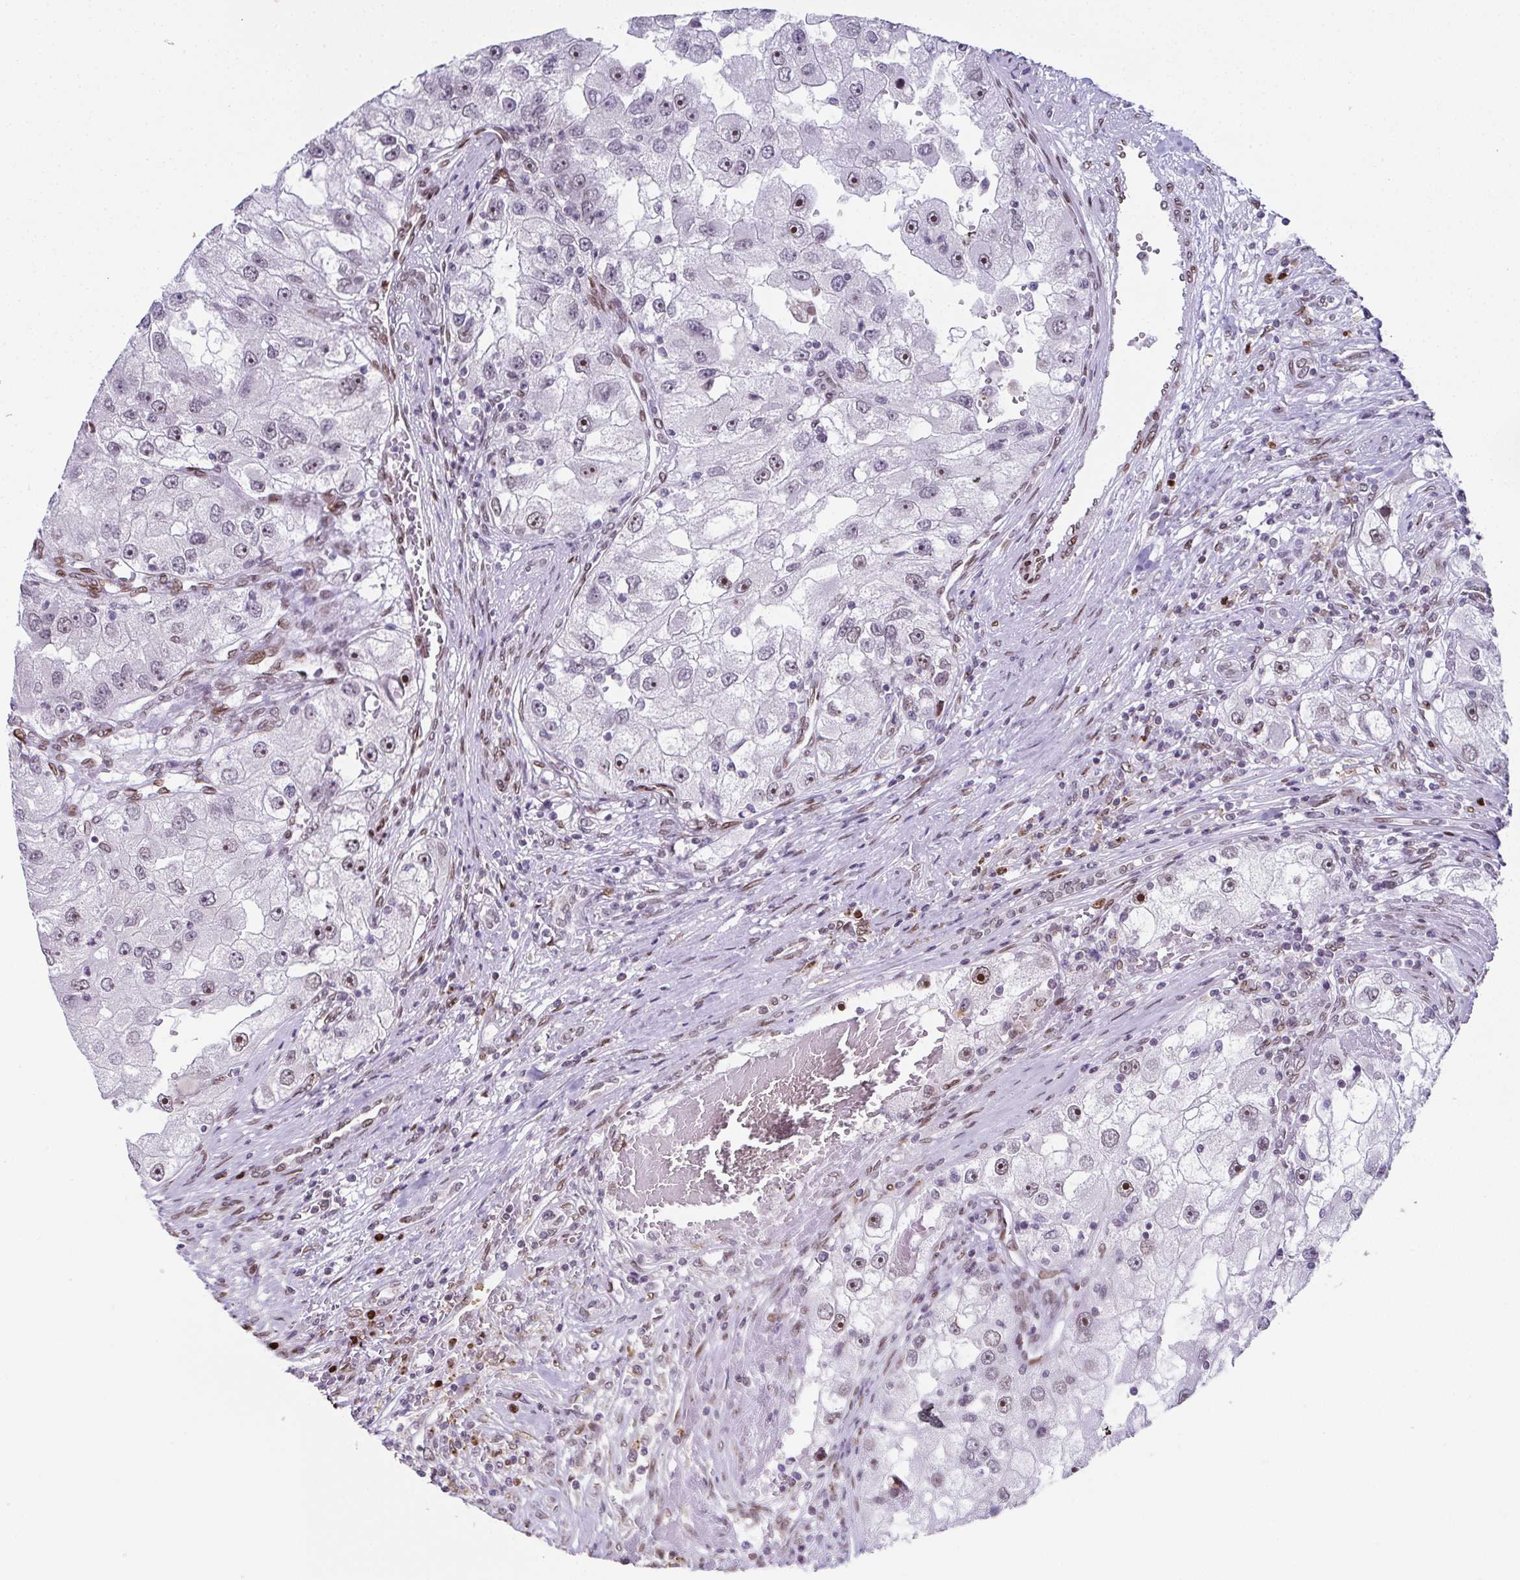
{"staining": {"intensity": "moderate", "quantity": "<25%", "location": "nuclear"}, "tissue": "renal cancer", "cell_type": "Tumor cells", "image_type": "cancer", "snomed": [{"axis": "morphology", "description": "Adenocarcinoma, NOS"}, {"axis": "topography", "description": "Kidney"}], "caption": "High-power microscopy captured an IHC micrograph of renal adenocarcinoma, revealing moderate nuclear positivity in about <25% of tumor cells. Nuclei are stained in blue.", "gene": "RB1", "patient": {"sex": "male", "age": 63}}